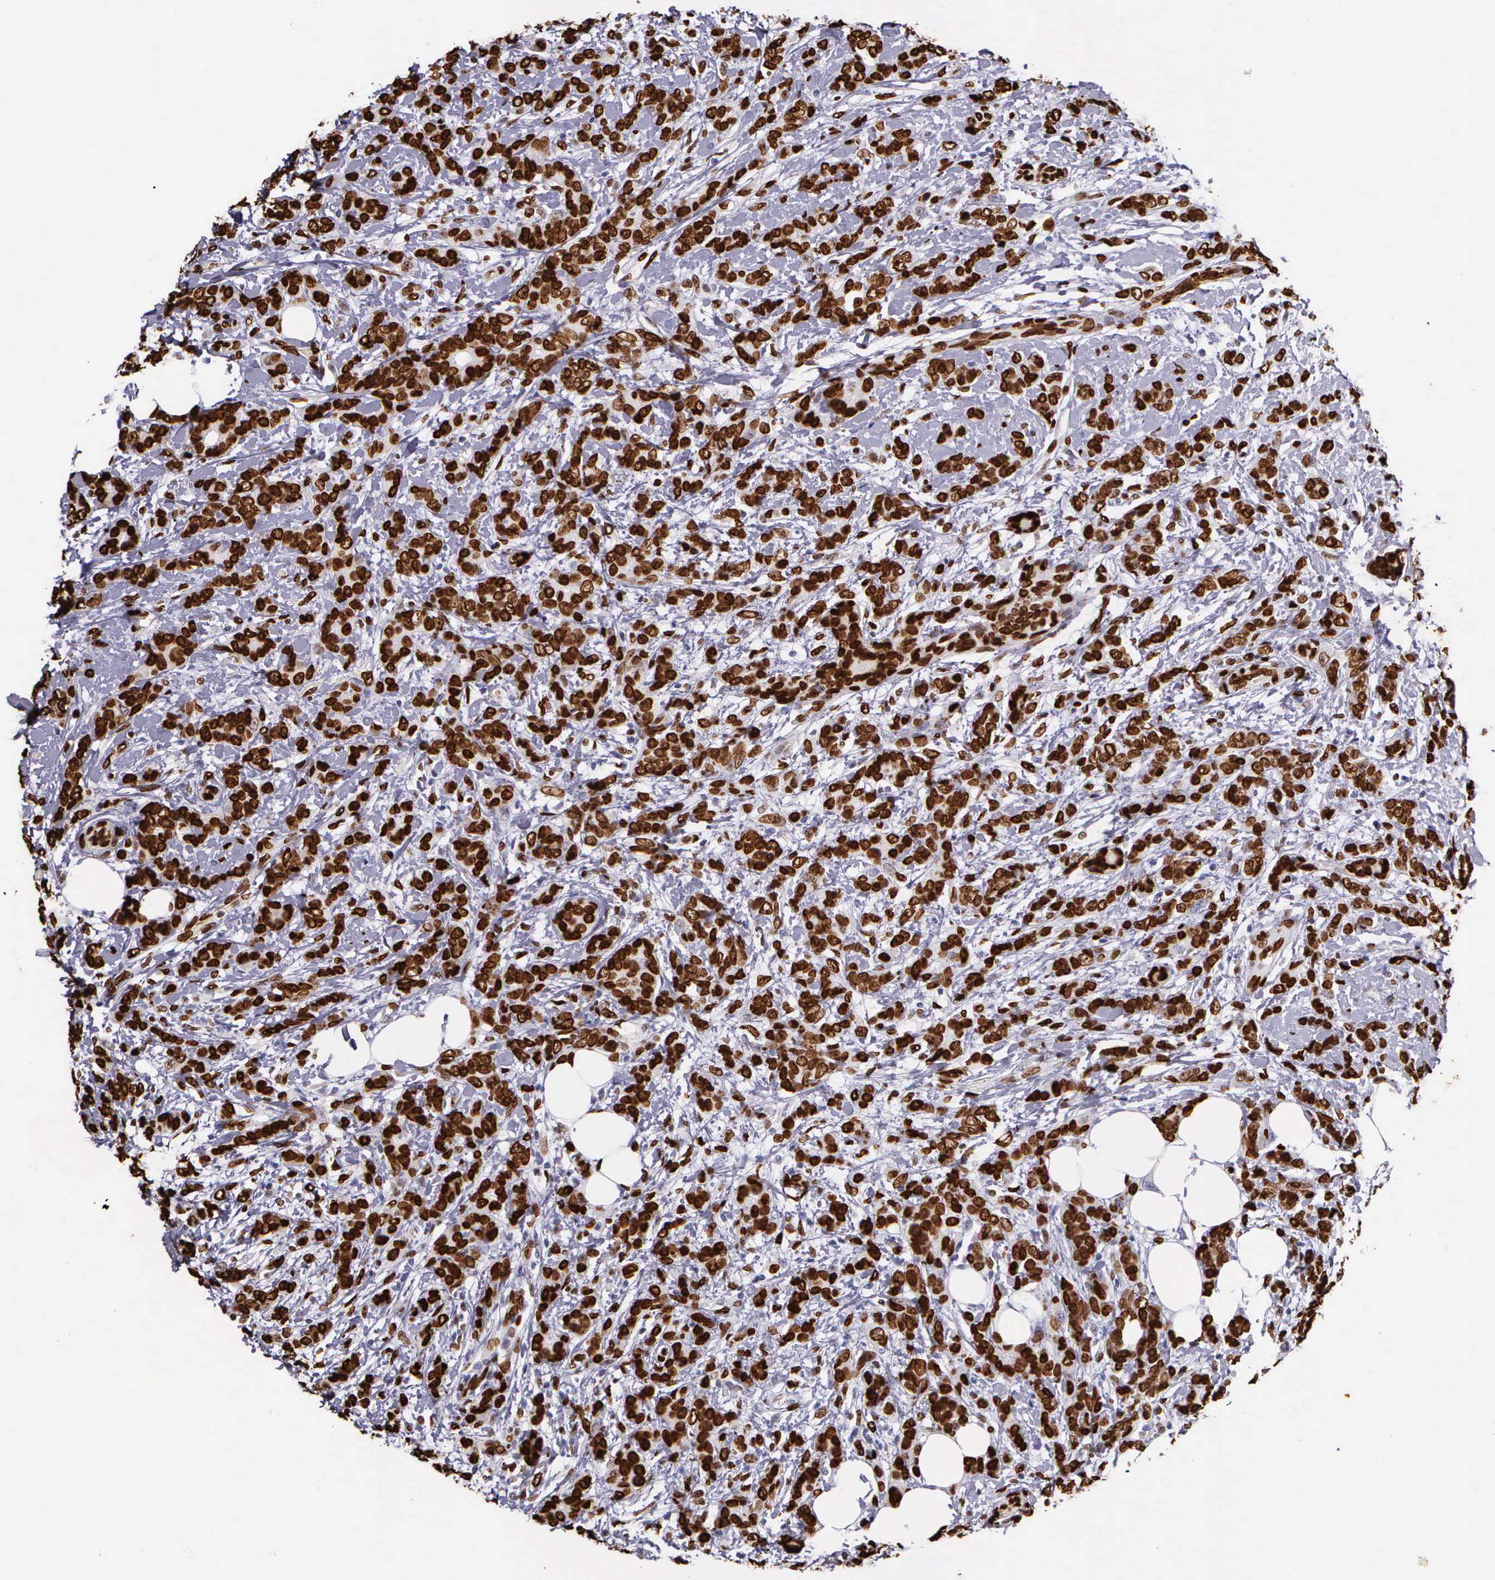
{"staining": {"intensity": "strong", "quantity": ">75%", "location": "nuclear"}, "tissue": "breast cancer", "cell_type": "Tumor cells", "image_type": "cancer", "snomed": [{"axis": "morphology", "description": "Duct carcinoma"}, {"axis": "topography", "description": "Breast"}], "caption": "This is a histology image of IHC staining of breast cancer (infiltrating ductal carcinoma), which shows strong positivity in the nuclear of tumor cells.", "gene": "H1-0", "patient": {"sex": "female", "age": 53}}